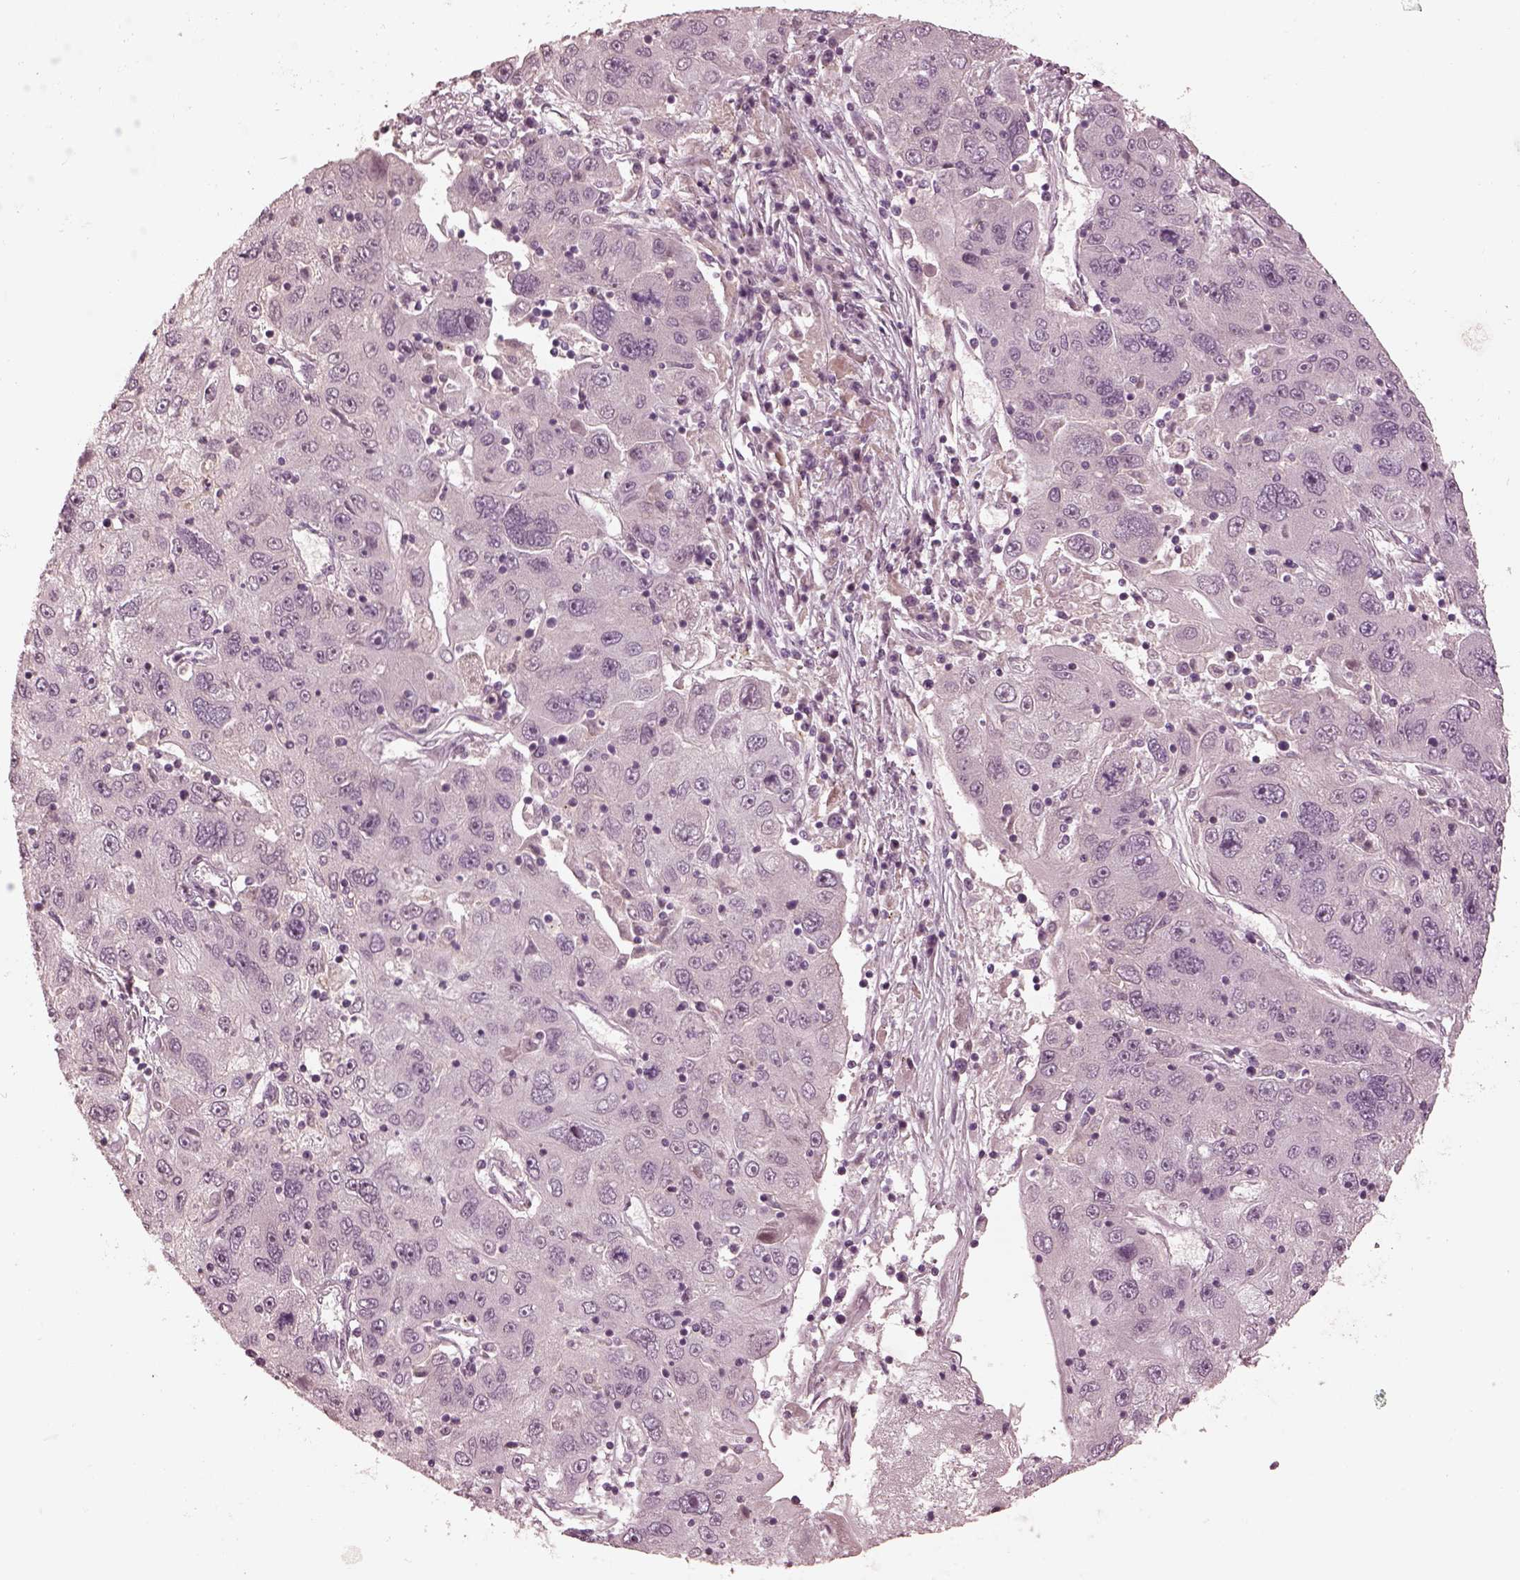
{"staining": {"intensity": "negative", "quantity": "none", "location": "none"}, "tissue": "stomach cancer", "cell_type": "Tumor cells", "image_type": "cancer", "snomed": [{"axis": "morphology", "description": "Adenocarcinoma, NOS"}, {"axis": "topography", "description": "Stomach"}], "caption": "This is an immunohistochemistry (IHC) micrograph of human stomach adenocarcinoma. There is no positivity in tumor cells.", "gene": "KCNA2", "patient": {"sex": "male", "age": 56}}